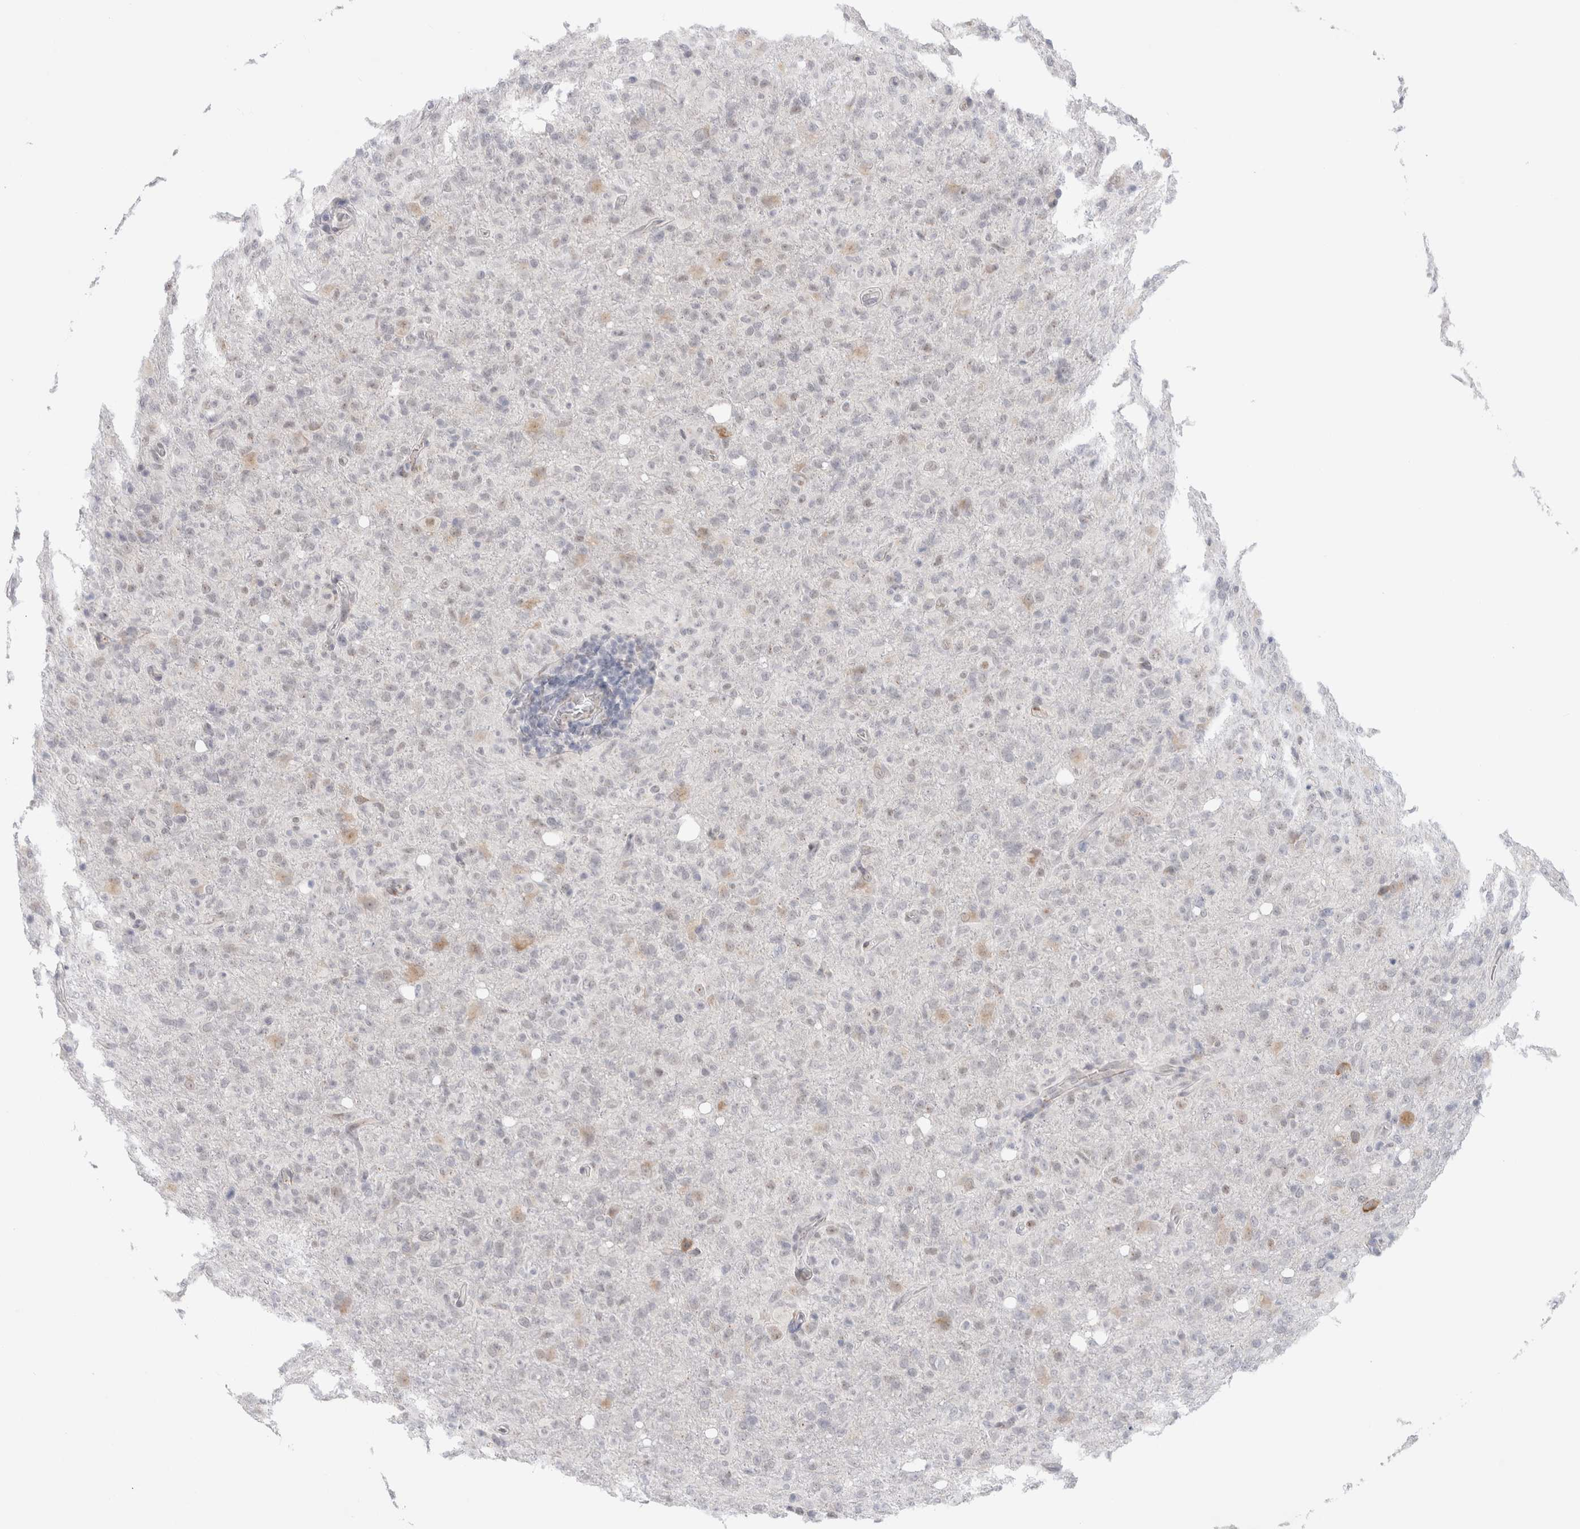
{"staining": {"intensity": "negative", "quantity": "none", "location": "none"}, "tissue": "glioma", "cell_type": "Tumor cells", "image_type": "cancer", "snomed": [{"axis": "morphology", "description": "Glioma, malignant, High grade"}, {"axis": "topography", "description": "Brain"}], "caption": "High magnification brightfield microscopy of malignant glioma (high-grade) stained with DAB (brown) and counterstained with hematoxylin (blue): tumor cells show no significant positivity.", "gene": "TRMT1L", "patient": {"sex": "female", "age": 57}}